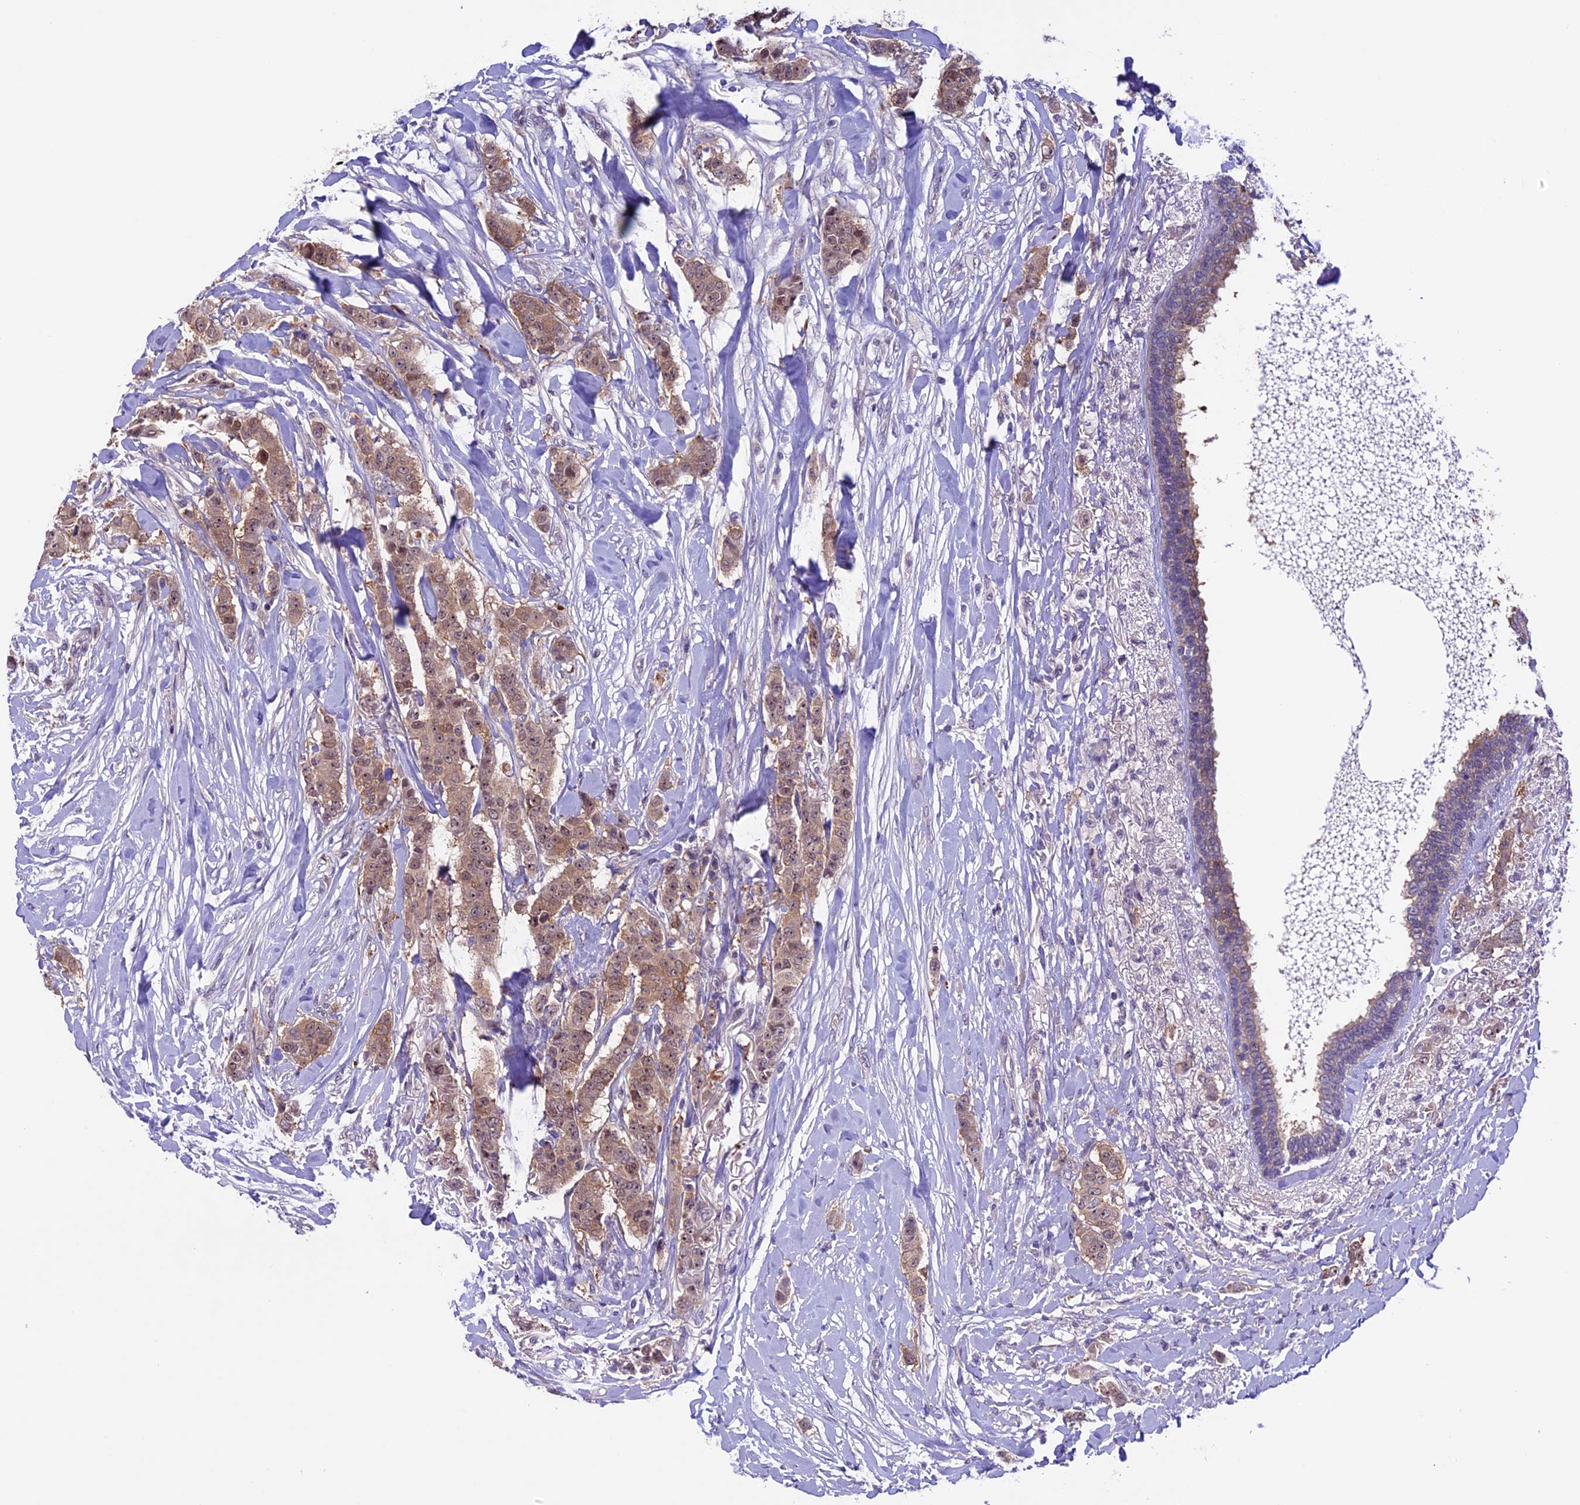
{"staining": {"intensity": "moderate", "quantity": ">75%", "location": "cytoplasmic/membranous,nuclear"}, "tissue": "breast cancer", "cell_type": "Tumor cells", "image_type": "cancer", "snomed": [{"axis": "morphology", "description": "Duct carcinoma"}, {"axis": "topography", "description": "Breast"}], "caption": "A brown stain labels moderate cytoplasmic/membranous and nuclear staining of a protein in intraductal carcinoma (breast) tumor cells.", "gene": "XKR7", "patient": {"sex": "female", "age": 40}}